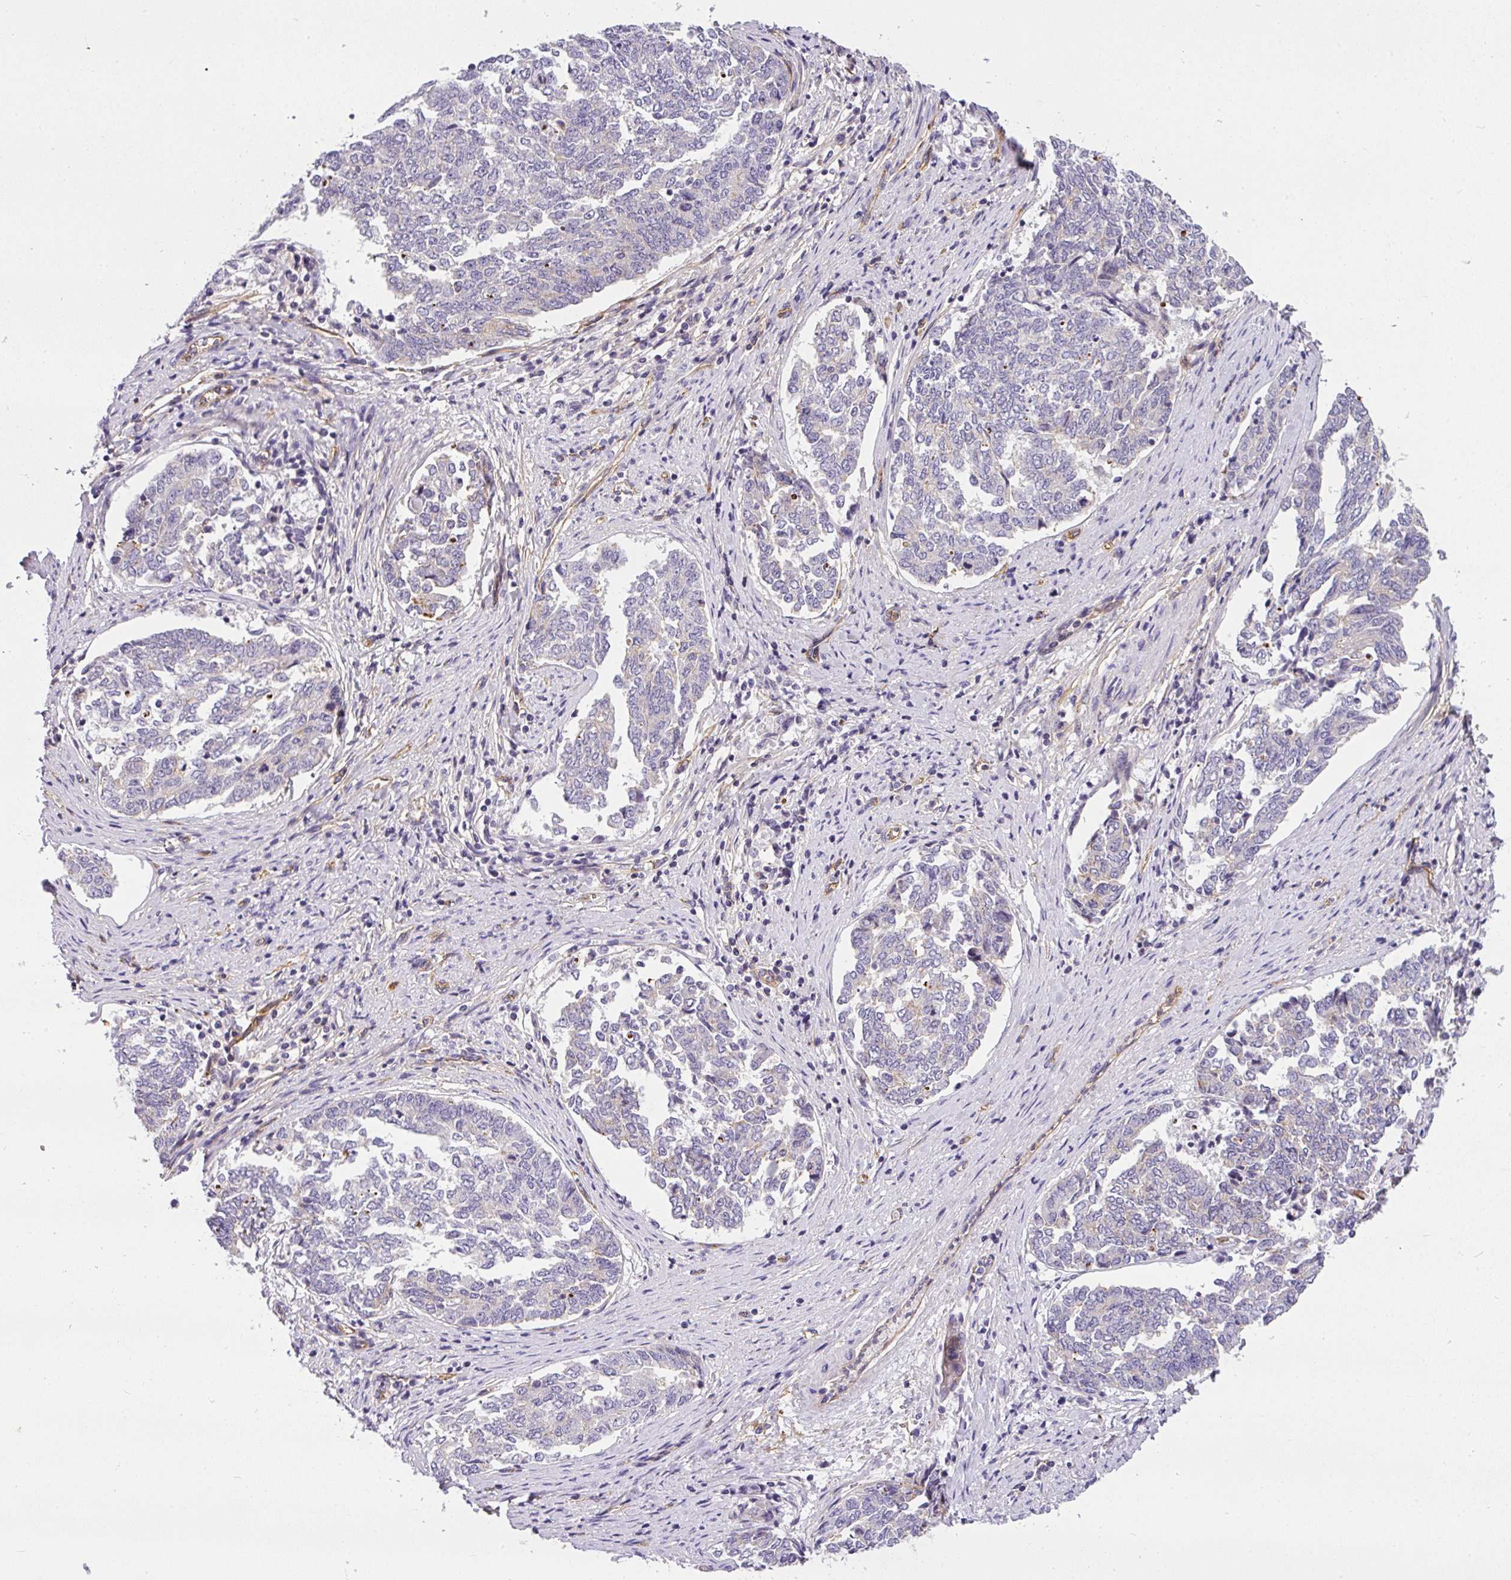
{"staining": {"intensity": "negative", "quantity": "none", "location": "none"}, "tissue": "endometrial cancer", "cell_type": "Tumor cells", "image_type": "cancer", "snomed": [{"axis": "morphology", "description": "Adenocarcinoma, NOS"}, {"axis": "topography", "description": "Endometrium"}], "caption": "This is an immunohistochemistry (IHC) photomicrograph of human endometrial cancer. There is no staining in tumor cells.", "gene": "OR11H4", "patient": {"sex": "female", "age": 80}}